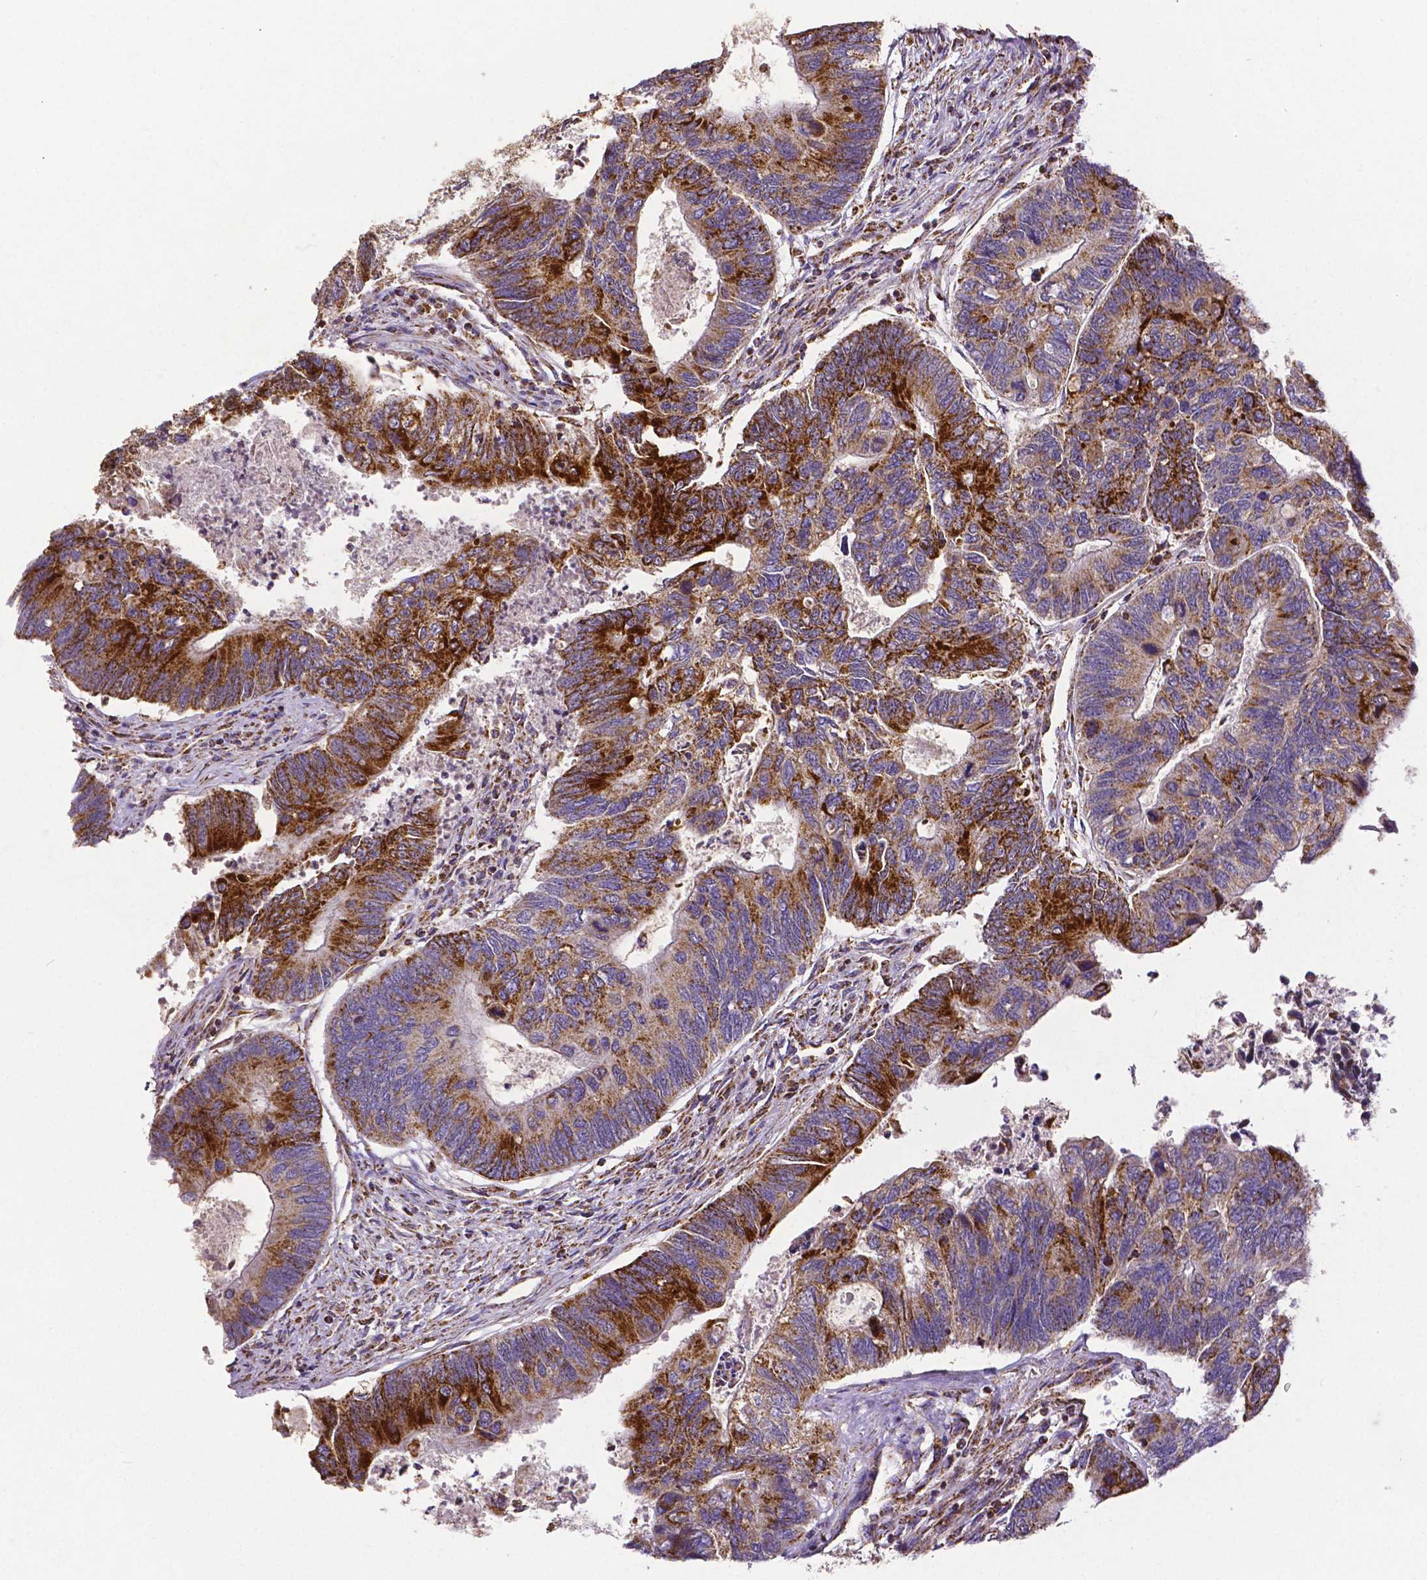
{"staining": {"intensity": "strong", "quantity": "25%-75%", "location": "cytoplasmic/membranous"}, "tissue": "colorectal cancer", "cell_type": "Tumor cells", "image_type": "cancer", "snomed": [{"axis": "morphology", "description": "Adenocarcinoma, NOS"}, {"axis": "topography", "description": "Colon"}], "caption": "This is a micrograph of IHC staining of colorectal cancer, which shows strong staining in the cytoplasmic/membranous of tumor cells.", "gene": "MACC1", "patient": {"sex": "female", "age": 67}}